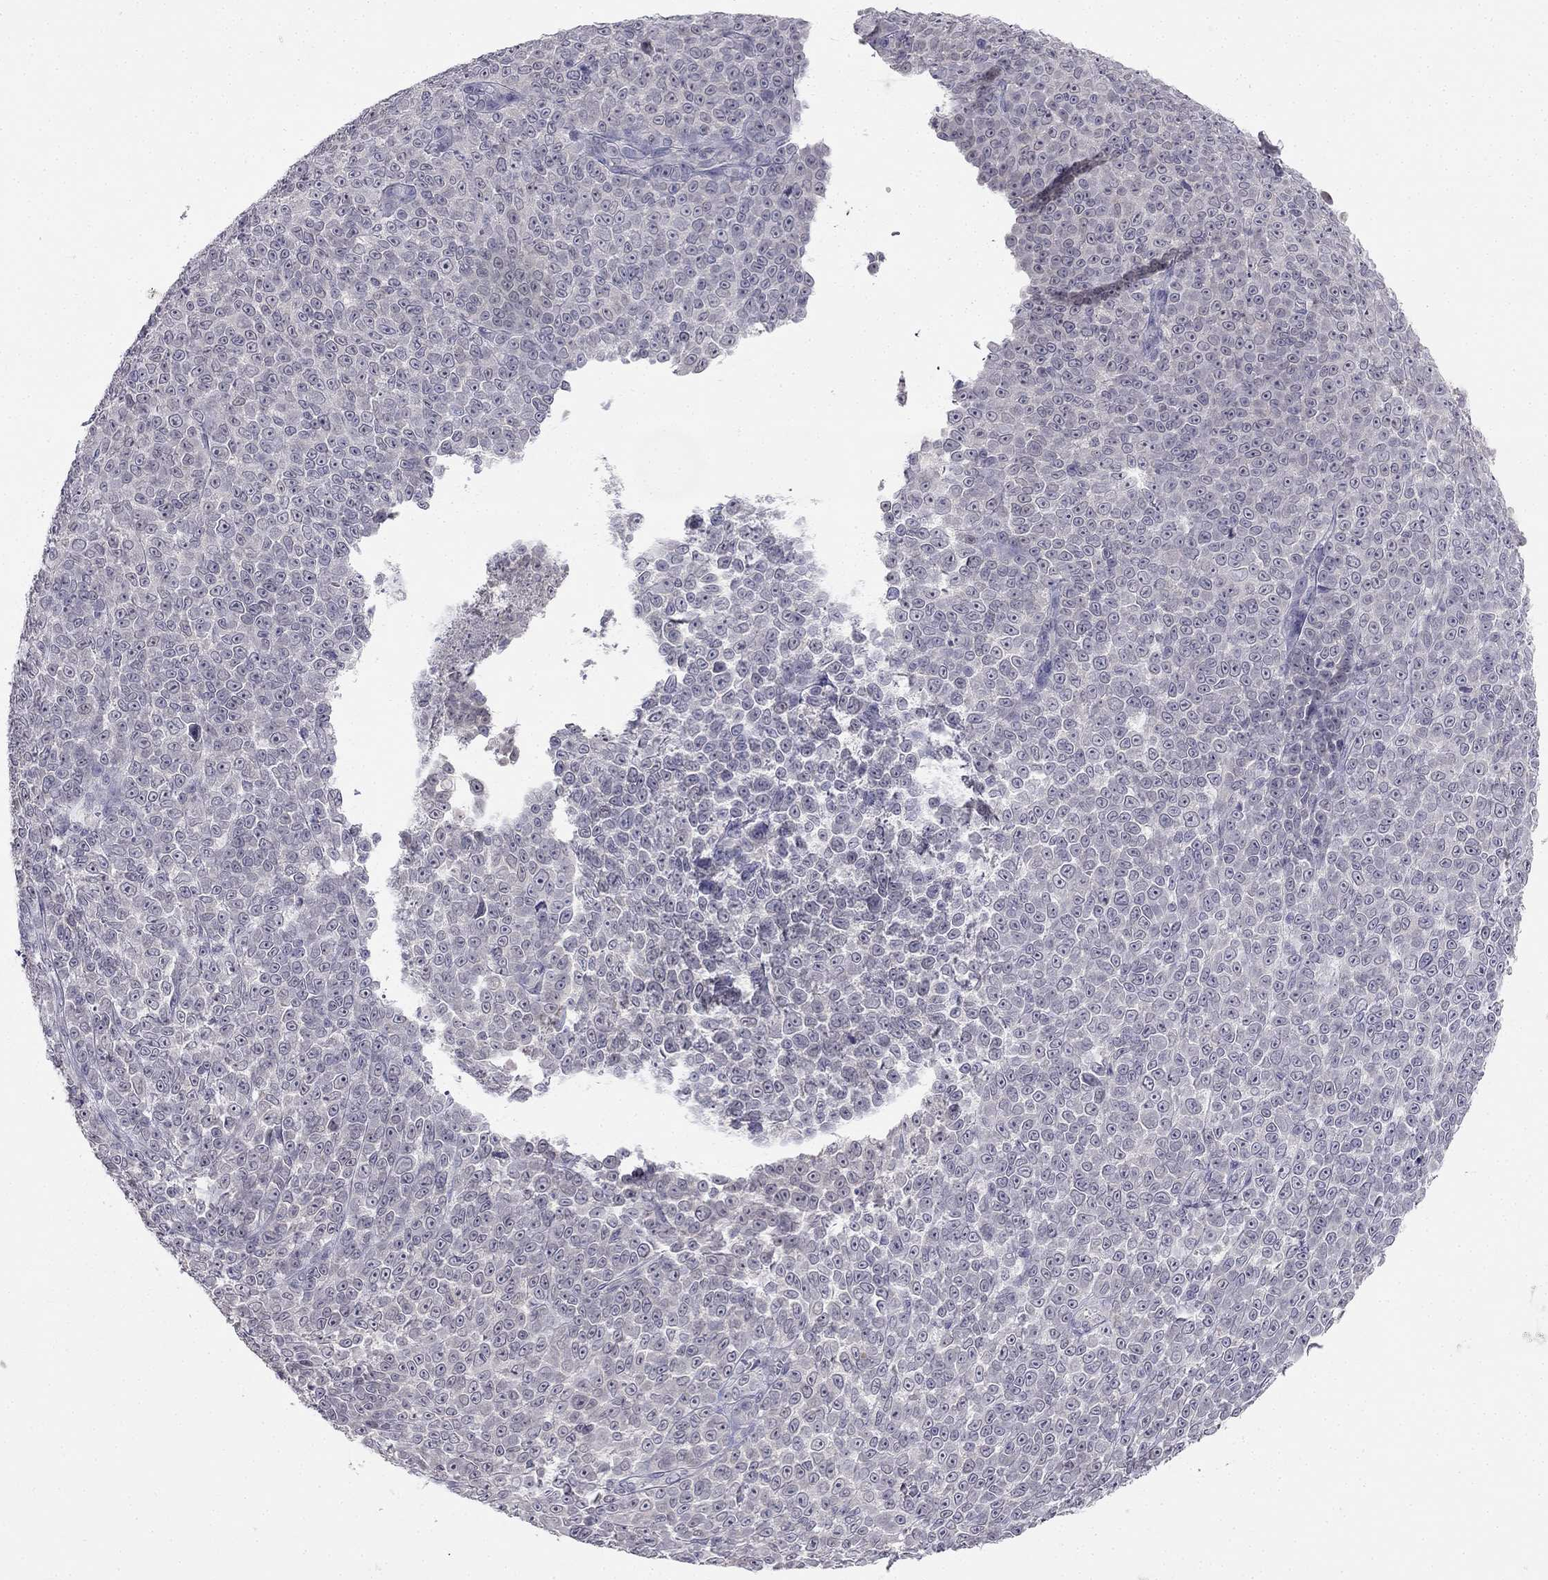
{"staining": {"intensity": "negative", "quantity": "none", "location": "none"}, "tissue": "melanoma", "cell_type": "Tumor cells", "image_type": "cancer", "snomed": [{"axis": "morphology", "description": "Malignant melanoma, NOS"}, {"axis": "topography", "description": "Skin"}], "caption": "This is an IHC photomicrograph of human malignant melanoma. There is no positivity in tumor cells.", "gene": "C16orf89", "patient": {"sex": "female", "age": 95}}